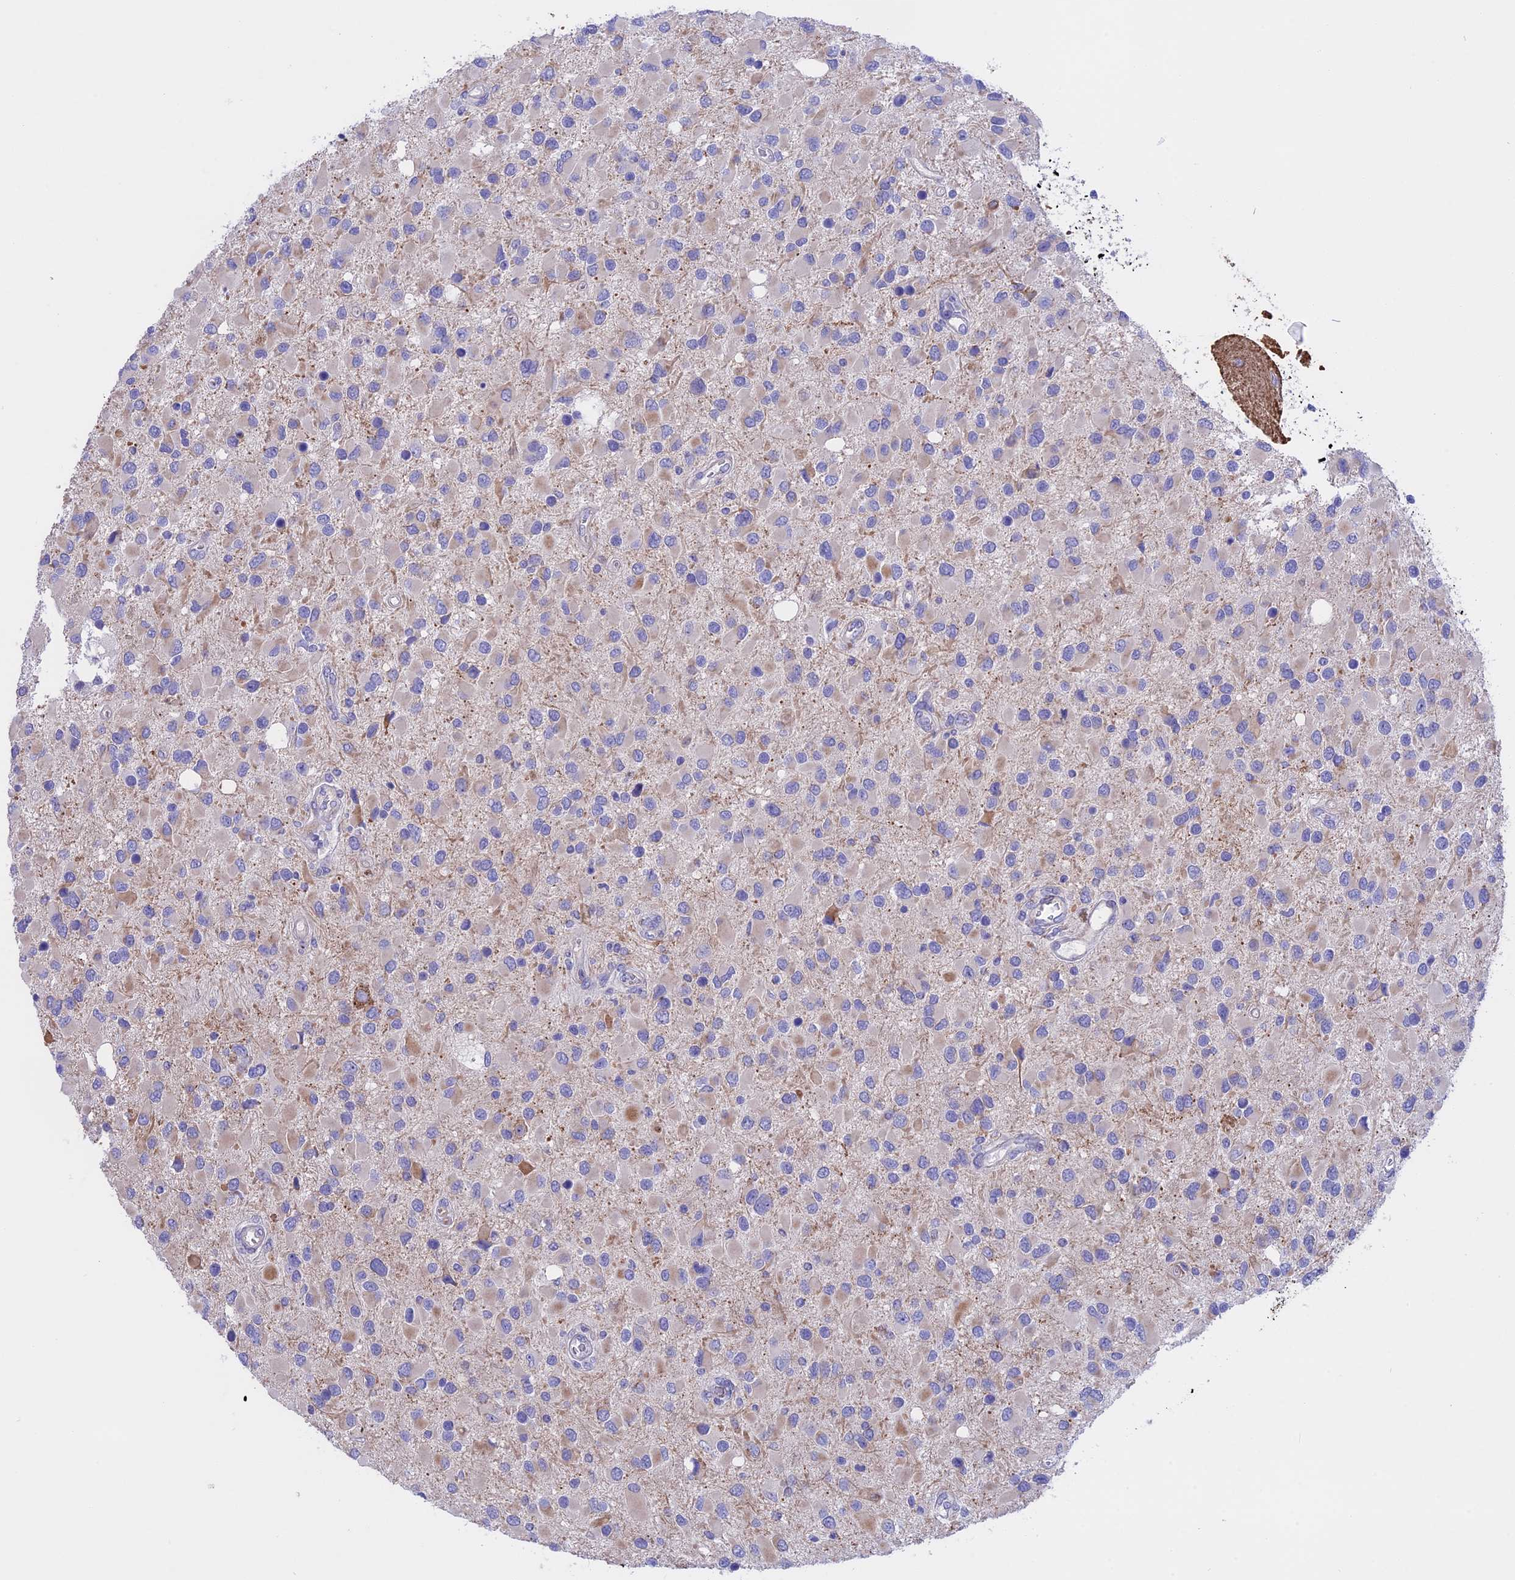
{"staining": {"intensity": "negative", "quantity": "none", "location": "none"}, "tissue": "glioma", "cell_type": "Tumor cells", "image_type": "cancer", "snomed": [{"axis": "morphology", "description": "Glioma, malignant, High grade"}, {"axis": "topography", "description": "Brain"}], "caption": "Tumor cells are negative for brown protein staining in malignant glioma (high-grade). The staining was performed using DAB (3,3'-diaminobenzidine) to visualize the protein expression in brown, while the nuclei were stained in blue with hematoxylin (Magnification: 20x).", "gene": "TMEM138", "patient": {"sex": "male", "age": 53}}